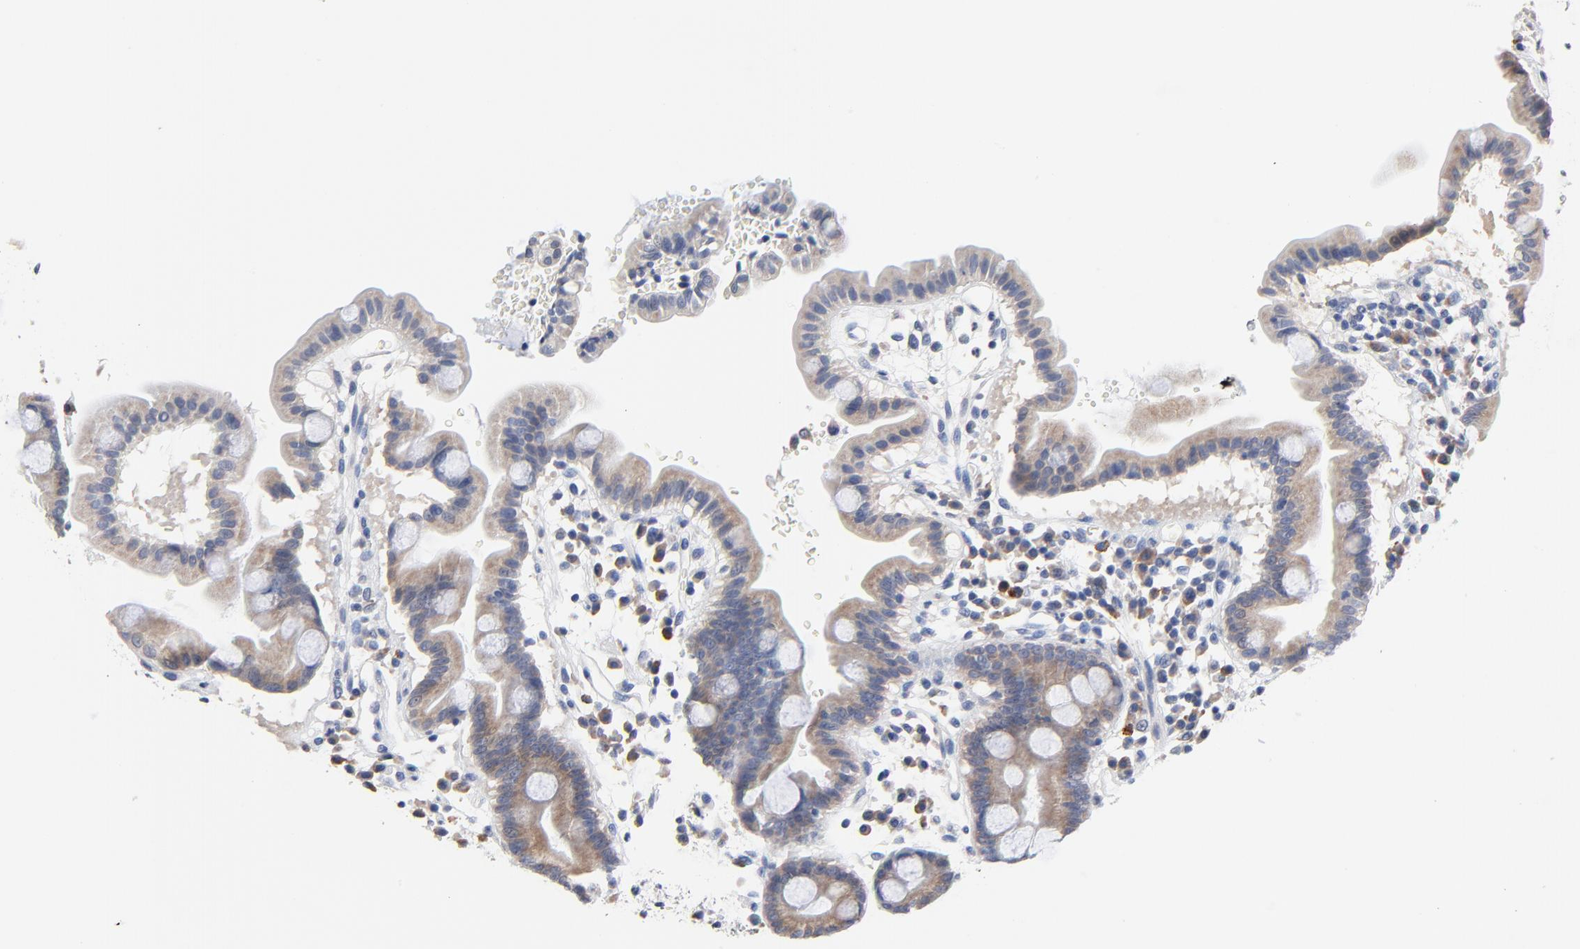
{"staining": {"intensity": "moderate", "quantity": ">75%", "location": "cytoplasmic/membranous"}, "tissue": "duodenum", "cell_type": "Glandular cells", "image_type": "normal", "snomed": [{"axis": "morphology", "description": "Normal tissue, NOS"}, {"axis": "topography", "description": "Duodenum"}], "caption": "Moderate cytoplasmic/membranous positivity is appreciated in about >75% of glandular cells in normal duodenum.", "gene": "FBXL5", "patient": {"sex": "male", "age": 50}}